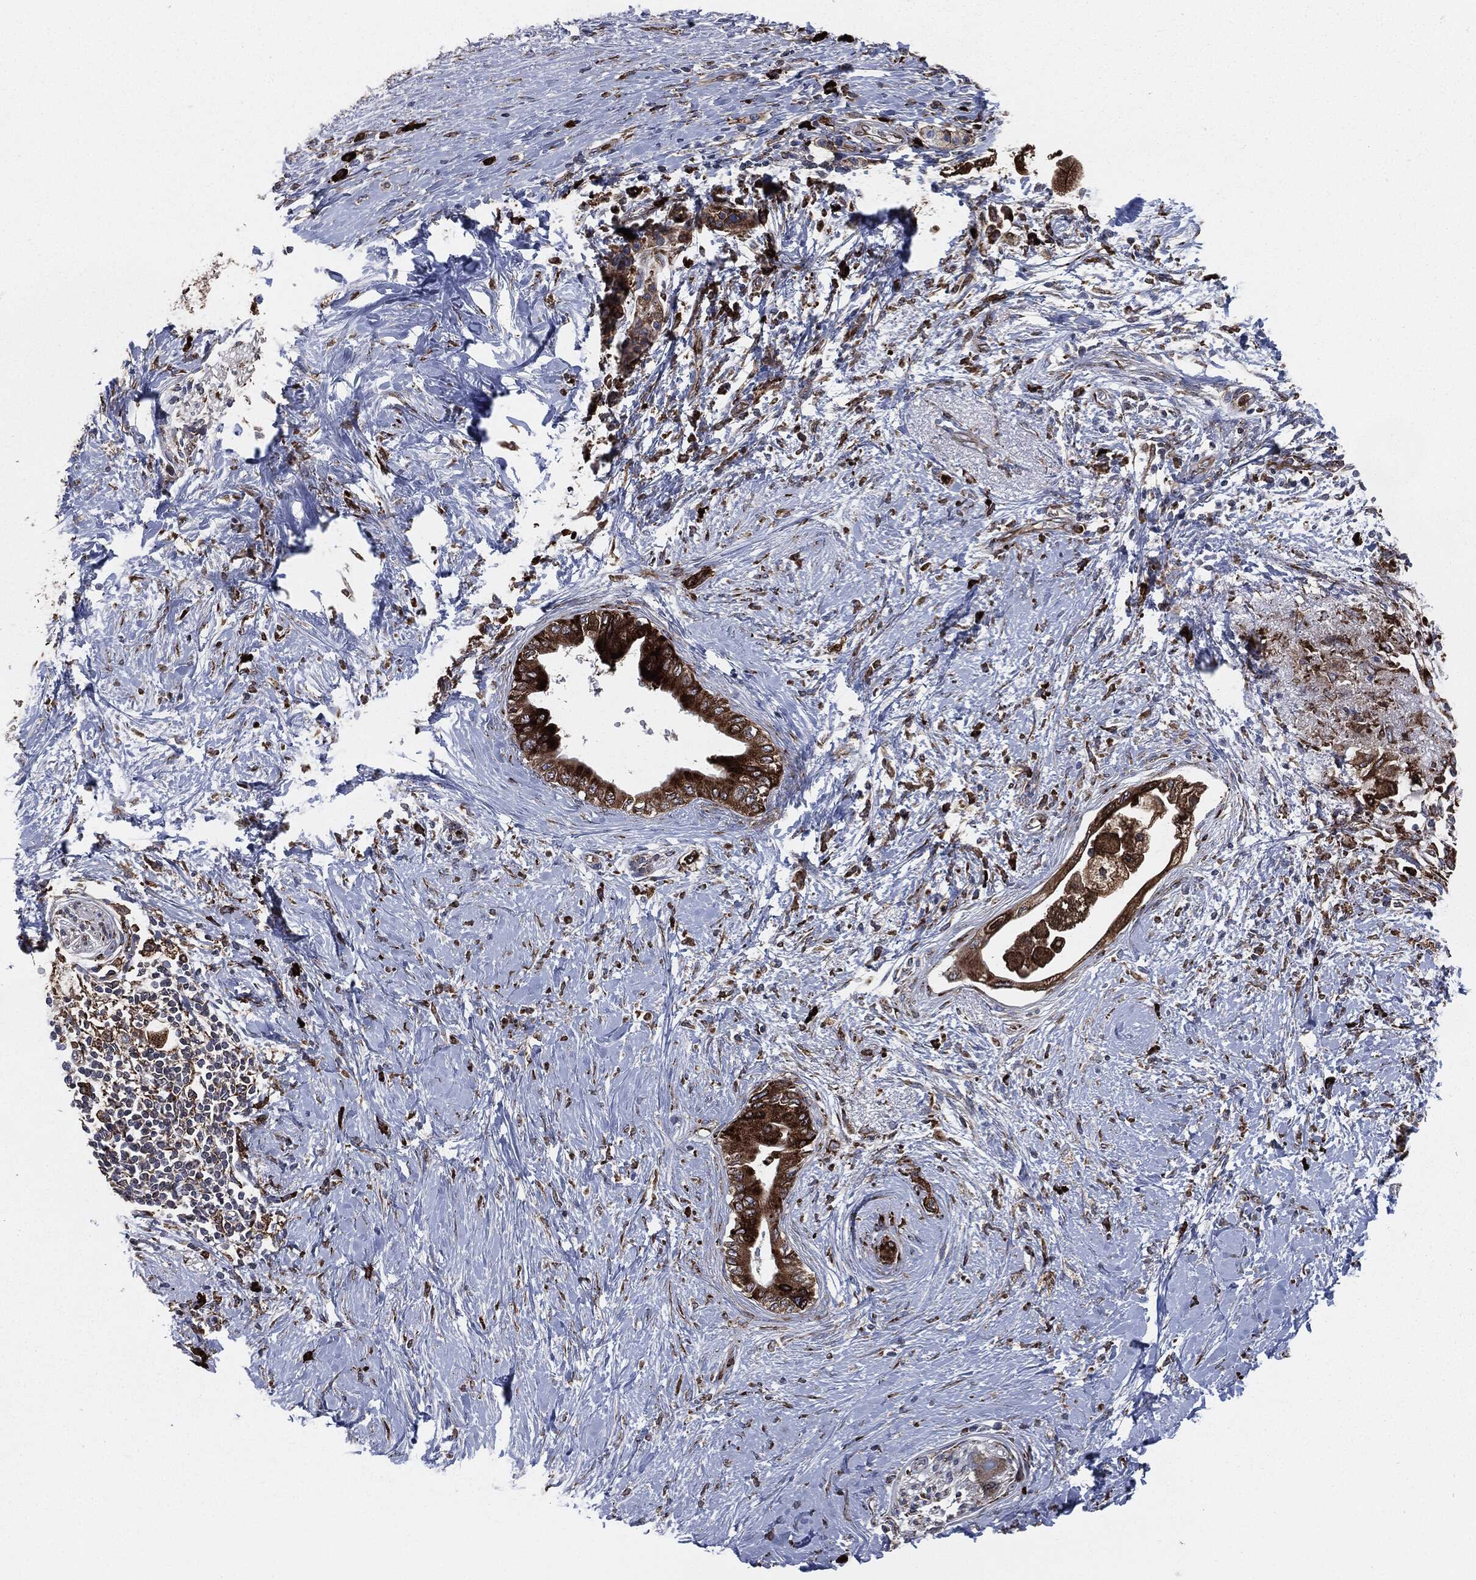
{"staining": {"intensity": "strong", "quantity": ">75%", "location": "cytoplasmic/membranous"}, "tissue": "pancreatic cancer", "cell_type": "Tumor cells", "image_type": "cancer", "snomed": [{"axis": "morphology", "description": "Normal tissue, NOS"}, {"axis": "morphology", "description": "Adenocarcinoma, NOS"}, {"axis": "topography", "description": "Pancreas"}, {"axis": "topography", "description": "Duodenum"}], "caption": "There is high levels of strong cytoplasmic/membranous staining in tumor cells of adenocarcinoma (pancreatic), as demonstrated by immunohistochemical staining (brown color).", "gene": "CALR", "patient": {"sex": "female", "age": 60}}